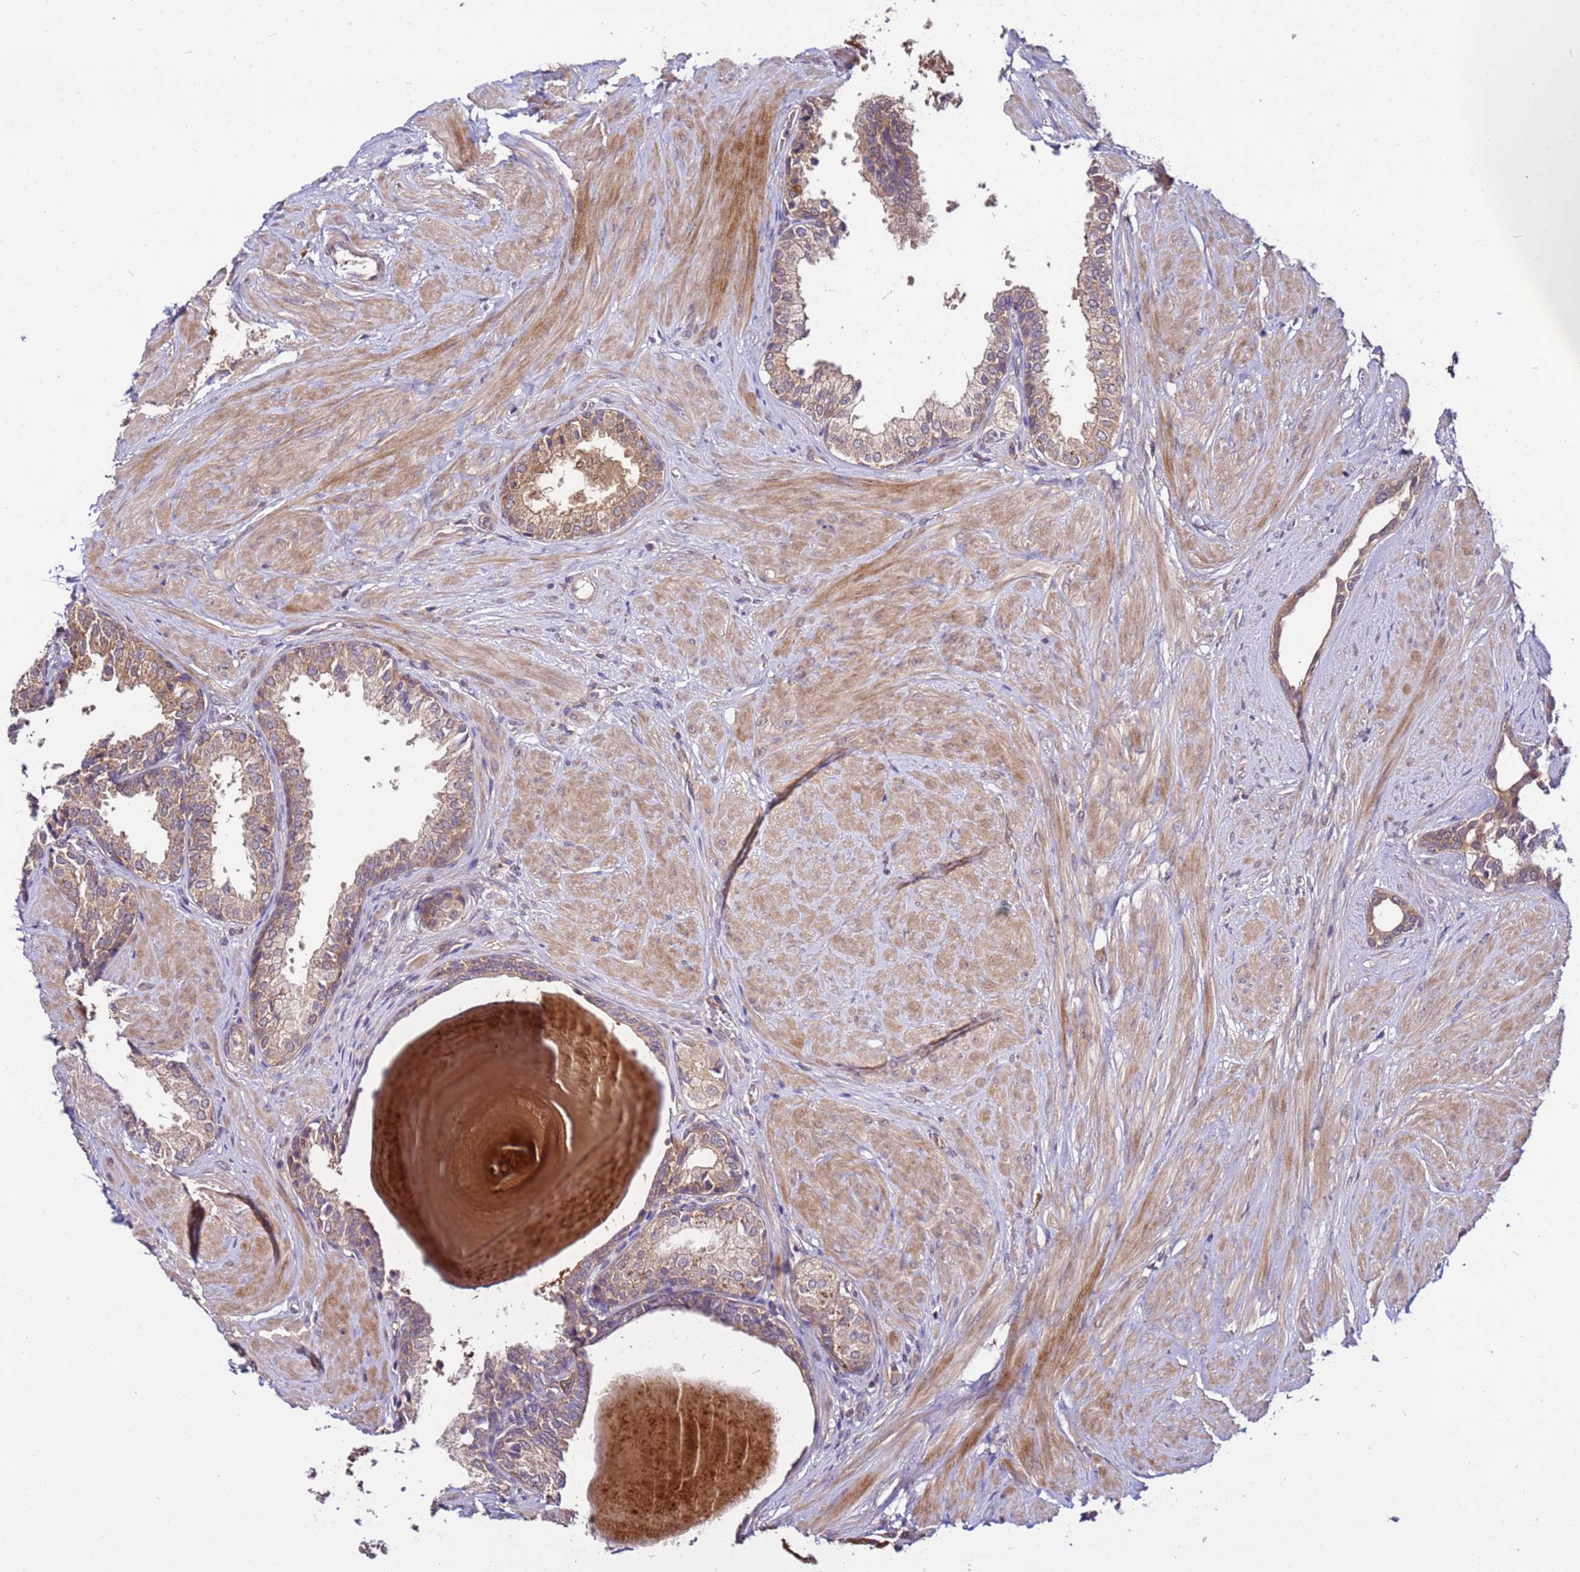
{"staining": {"intensity": "weak", "quantity": ">75%", "location": "cytoplasmic/membranous"}, "tissue": "prostate", "cell_type": "Glandular cells", "image_type": "normal", "snomed": [{"axis": "morphology", "description": "Normal tissue, NOS"}, {"axis": "topography", "description": "Prostate"}], "caption": "Protein analysis of normal prostate exhibits weak cytoplasmic/membranous expression in about >75% of glandular cells. The protein is stained brown, and the nuclei are stained in blue (DAB IHC with brightfield microscopy, high magnification).", "gene": "GSPT2", "patient": {"sex": "male", "age": 48}}